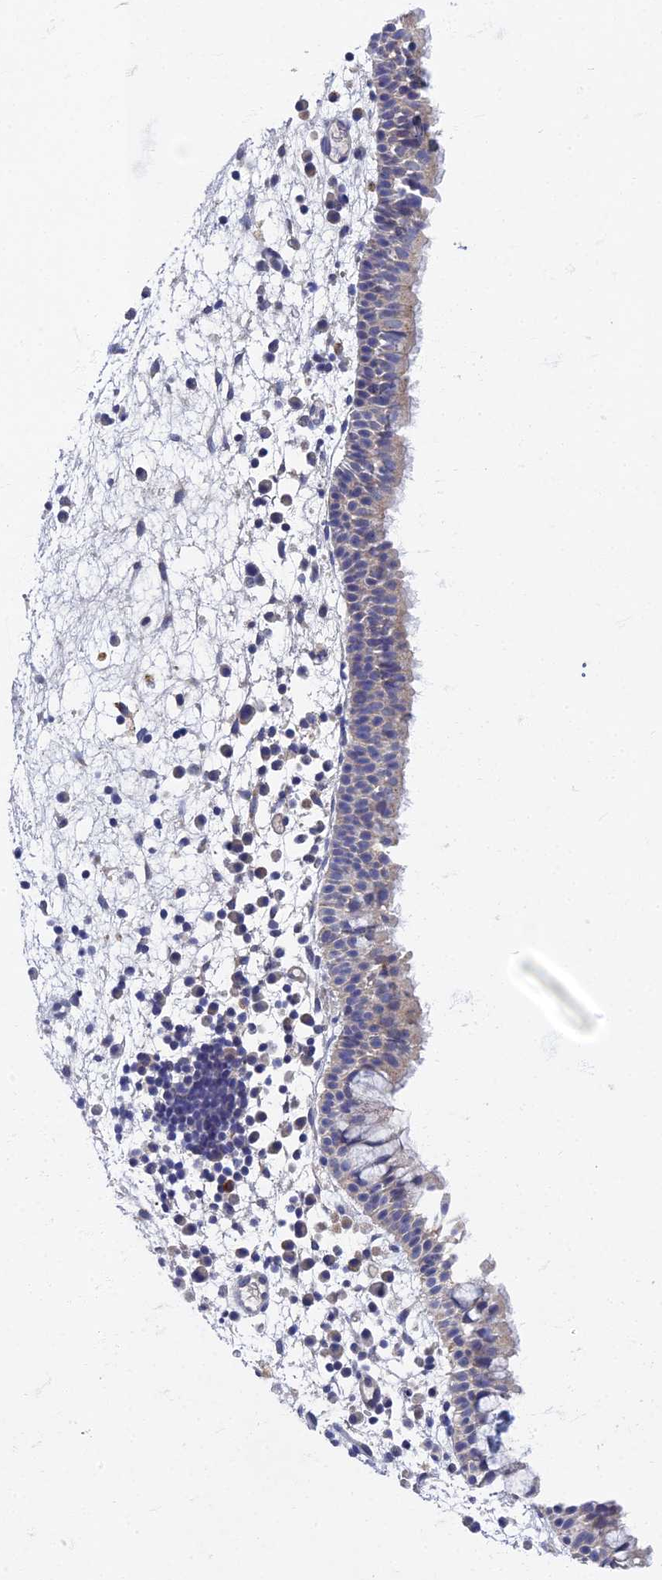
{"staining": {"intensity": "weak", "quantity": "<25%", "location": "cytoplasmic/membranous"}, "tissue": "nasopharynx", "cell_type": "Respiratory epithelial cells", "image_type": "normal", "snomed": [{"axis": "morphology", "description": "Normal tissue, NOS"}, {"axis": "morphology", "description": "Inflammation, NOS"}, {"axis": "morphology", "description": "Malignant melanoma, Metastatic site"}, {"axis": "topography", "description": "Nasopharynx"}], "caption": "This is an IHC image of unremarkable human nasopharynx. There is no expression in respiratory epithelial cells.", "gene": "SPIN4", "patient": {"sex": "male", "age": 70}}